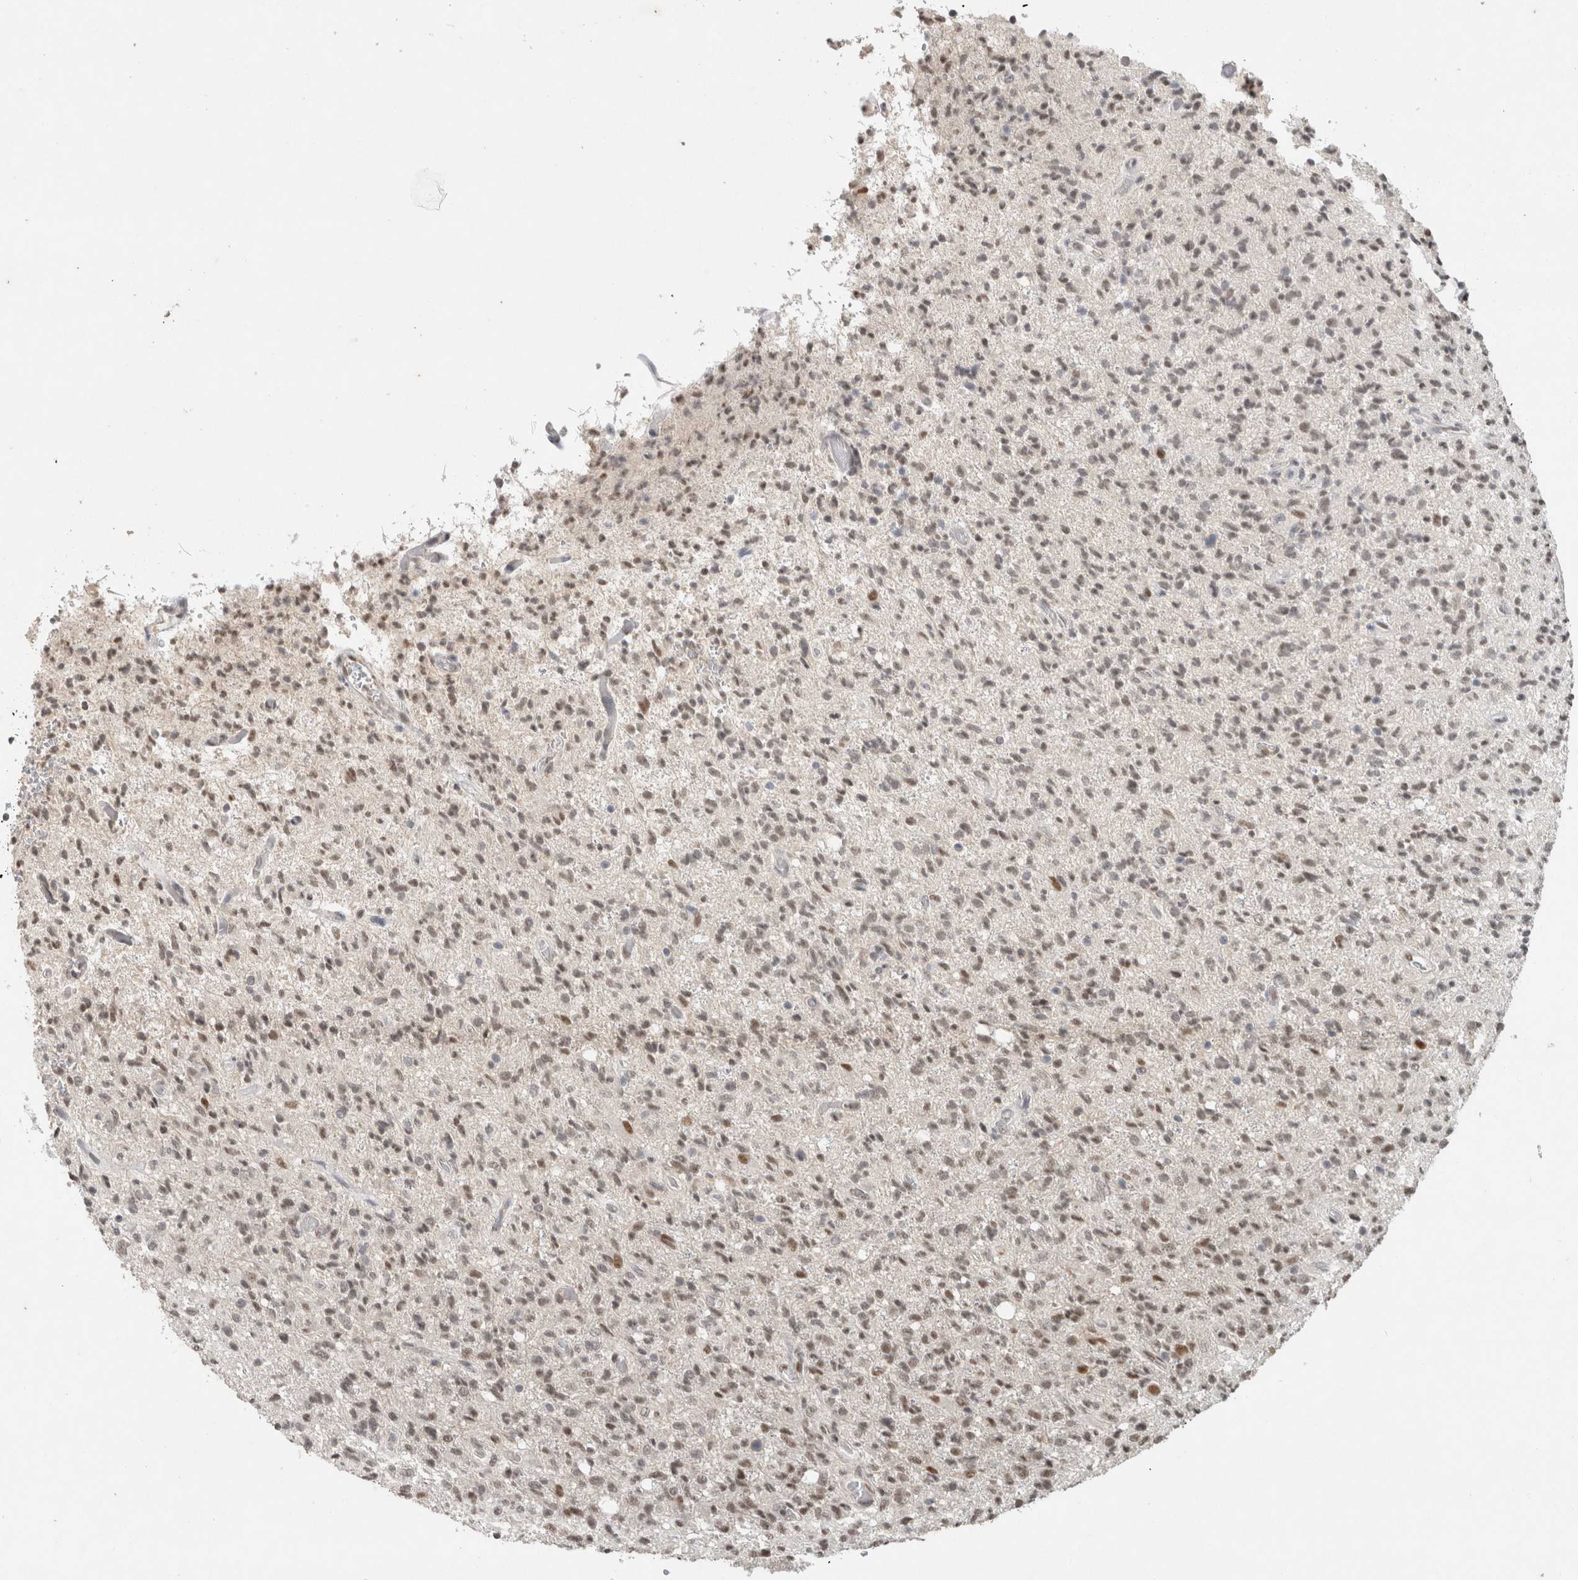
{"staining": {"intensity": "moderate", "quantity": "<25%", "location": "nuclear"}, "tissue": "glioma", "cell_type": "Tumor cells", "image_type": "cancer", "snomed": [{"axis": "morphology", "description": "Glioma, malignant, High grade"}, {"axis": "topography", "description": "Brain"}], "caption": "Human malignant glioma (high-grade) stained with a brown dye reveals moderate nuclear positive staining in approximately <25% of tumor cells.", "gene": "DDX42", "patient": {"sex": "female", "age": 57}}